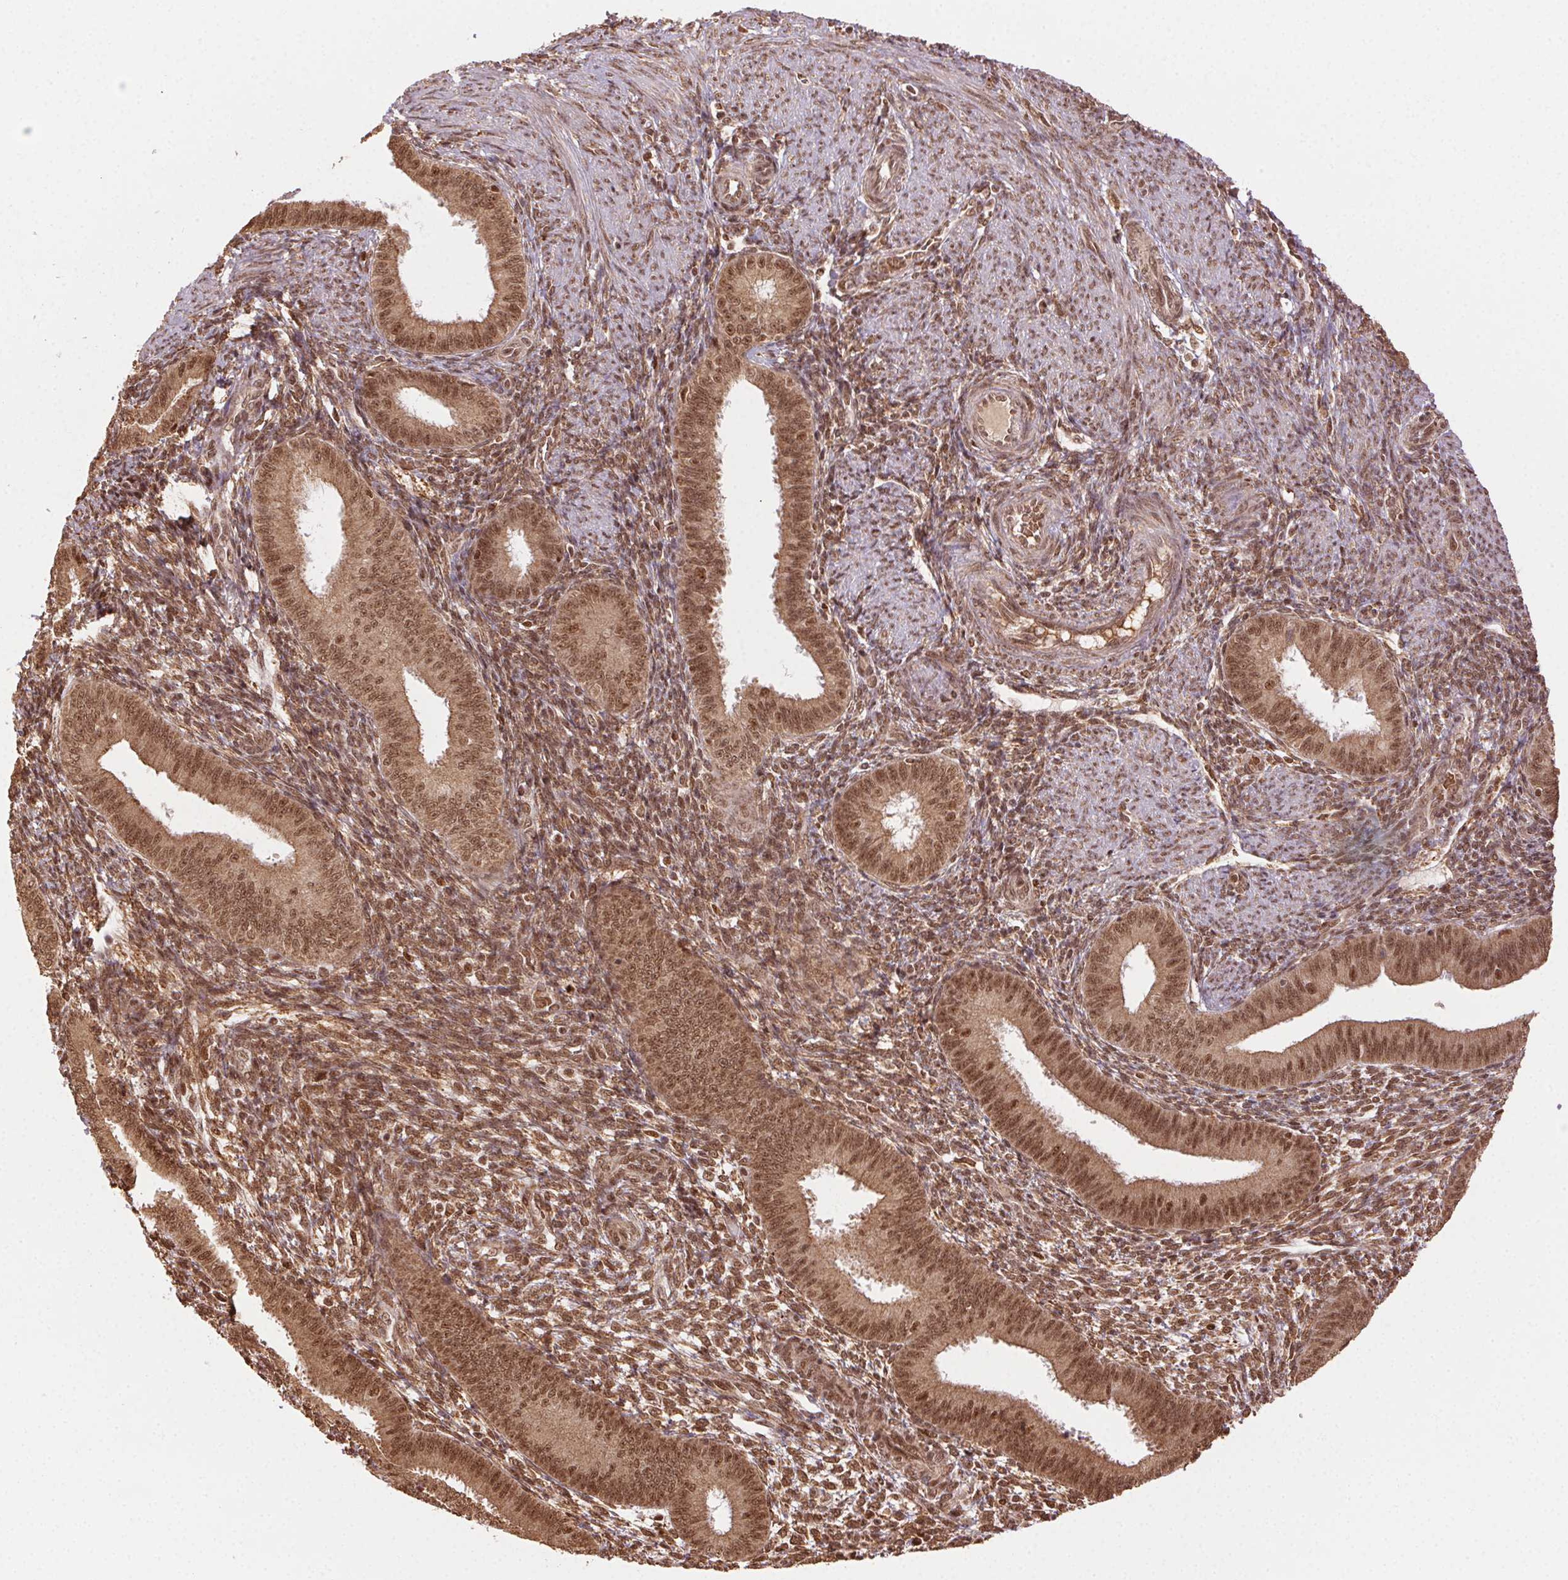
{"staining": {"intensity": "moderate", "quantity": ">75%", "location": "nuclear"}, "tissue": "endometrium", "cell_type": "Cells in endometrial stroma", "image_type": "normal", "snomed": [{"axis": "morphology", "description": "Normal tissue, NOS"}, {"axis": "topography", "description": "Endometrium"}], "caption": "High-magnification brightfield microscopy of benign endometrium stained with DAB (3,3'-diaminobenzidine) (brown) and counterstained with hematoxylin (blue). cells in endometrial stroma exhibit moderate nuclear staining is seen in about>75% of cells. (IHC, brightfield microscopy, high magnification).", "gene": "TREML4", "patient": {"sex": "female", "age": 39}}